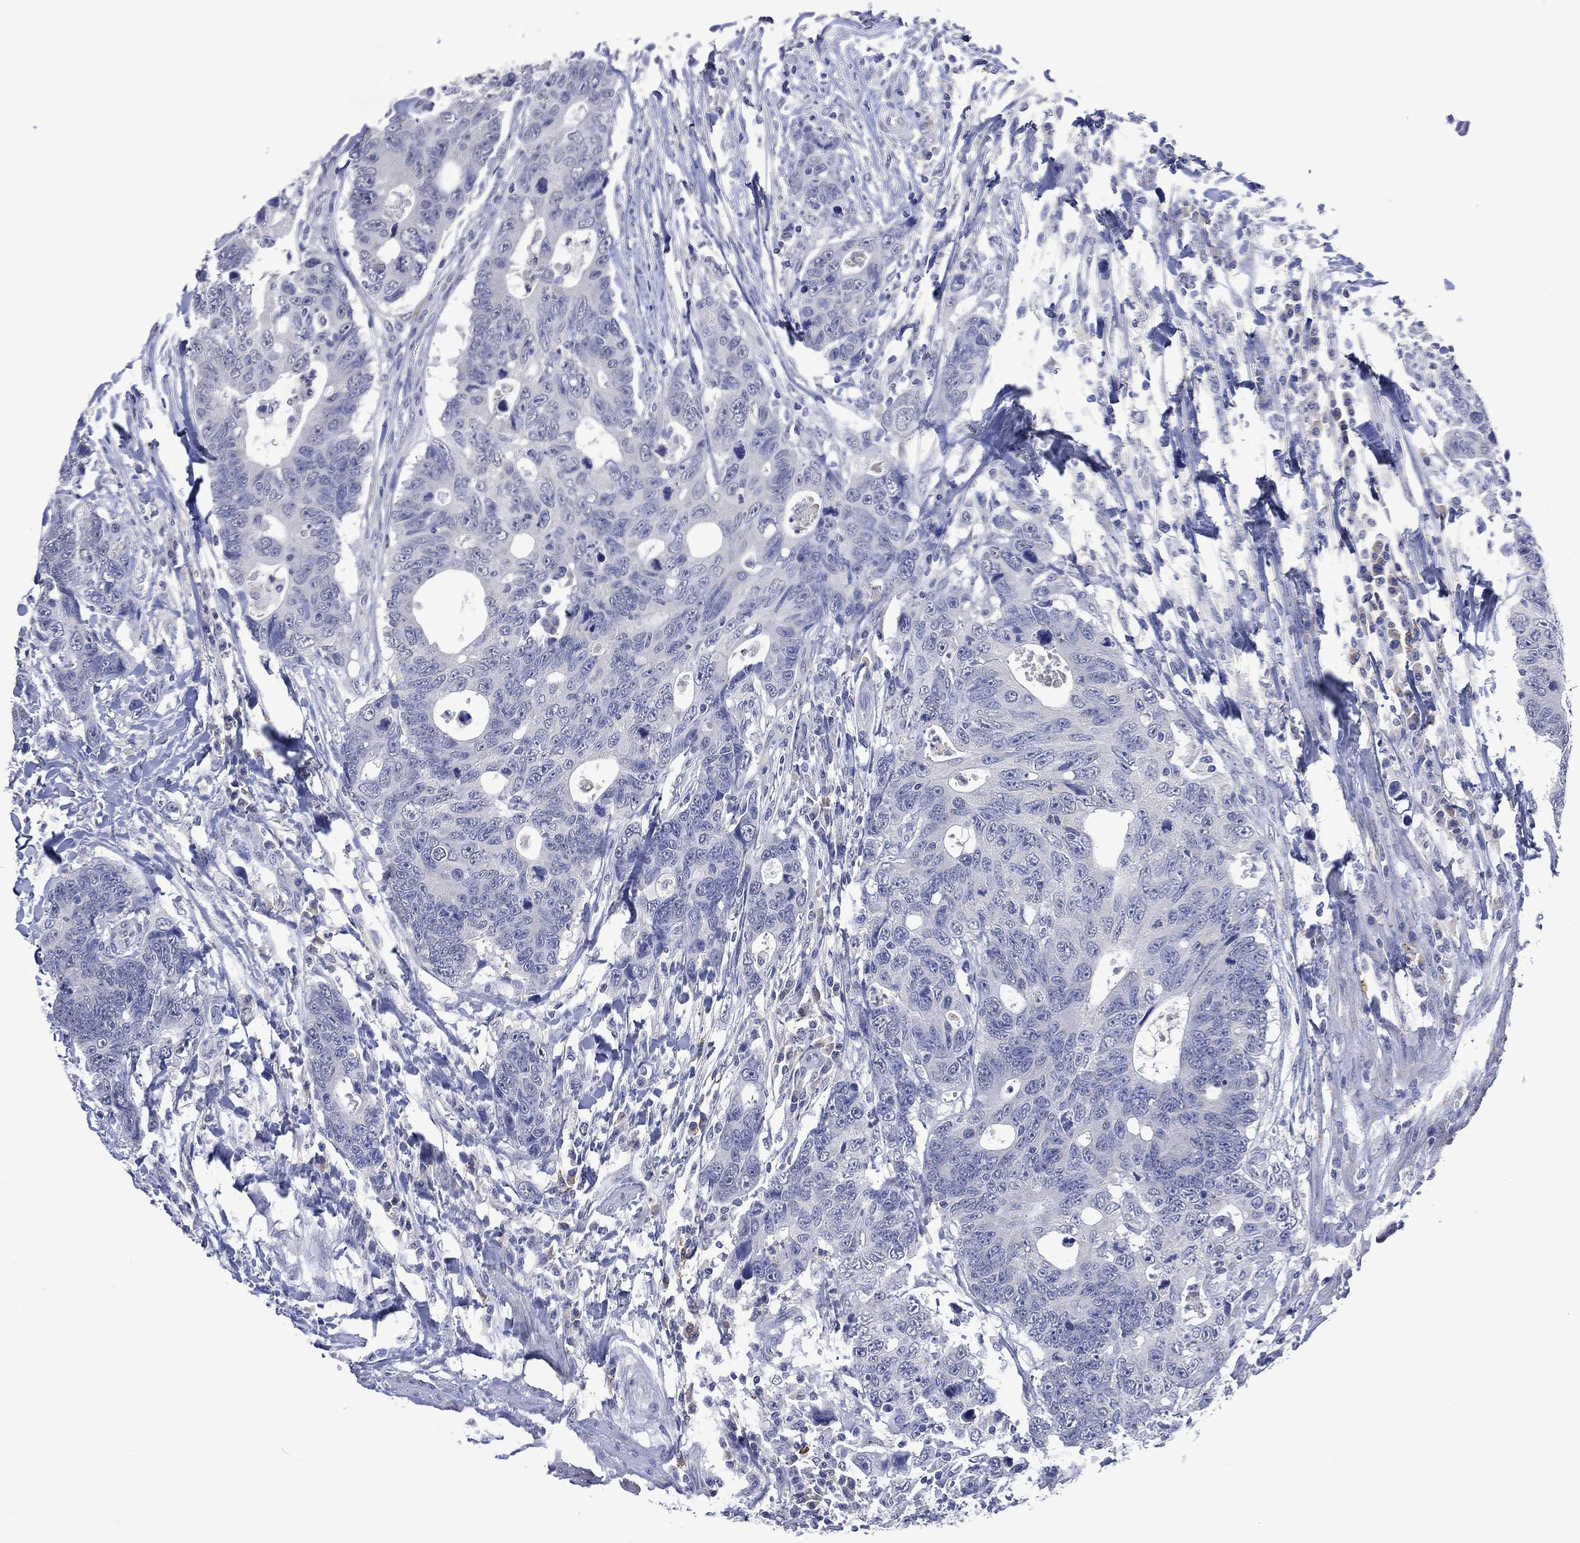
{"staining": {"intensity": "negative", "quantity": "none", "location": "none"}, "tissue": "colorectal cancer", "cell_type": "Tumor cells", "image_type": "cancer", "snomed": [{"axis": "morphology", "description": "Adenocarcinoma, NOS"}, {"axis": "topography", "description": "Colon"}], "caption": "Protein analysis of colorectal cancer (adenocarcinoma) reveals no significant expression in tumor cells.", "gene": "ASB10", "patient": {"sex": "female", "age": 77}}